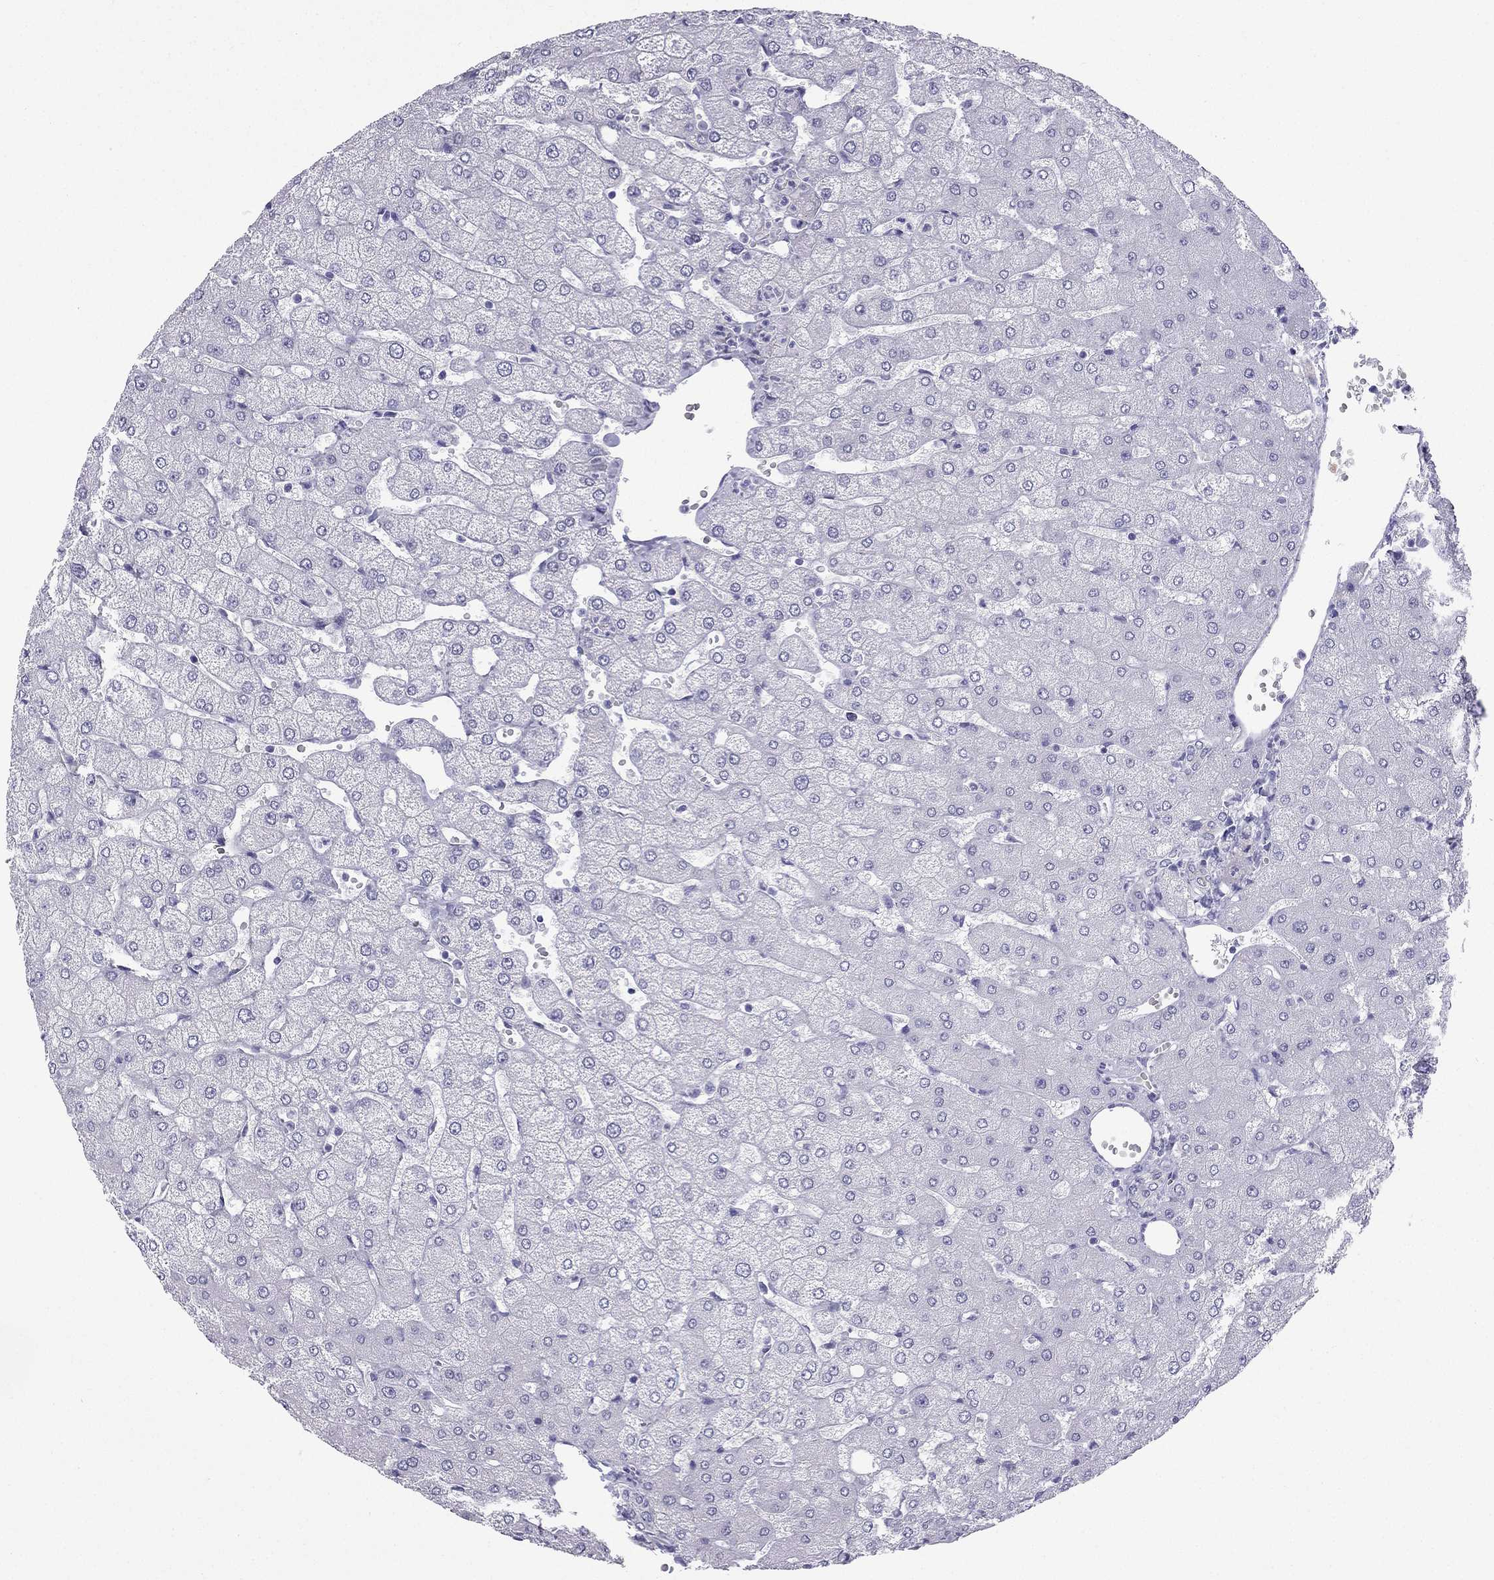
{"staining": {"intensity": "negative", "quantity": "none", "location": "none"}, "tissue": "liver", "cell_type": "Cholangiocytes", "image_type": "normal", "snomed": [{"axis": "morphology", "description": "Normal tissue, NOS"}, {"axis": "topography", "description": "Liver"}], "caption": "Immunohistochemical staining of benign human liver reveals no significant expression in cholangiocytes.", "gene": "GJA8", "patient": {"sex": "female", "age": 54}}